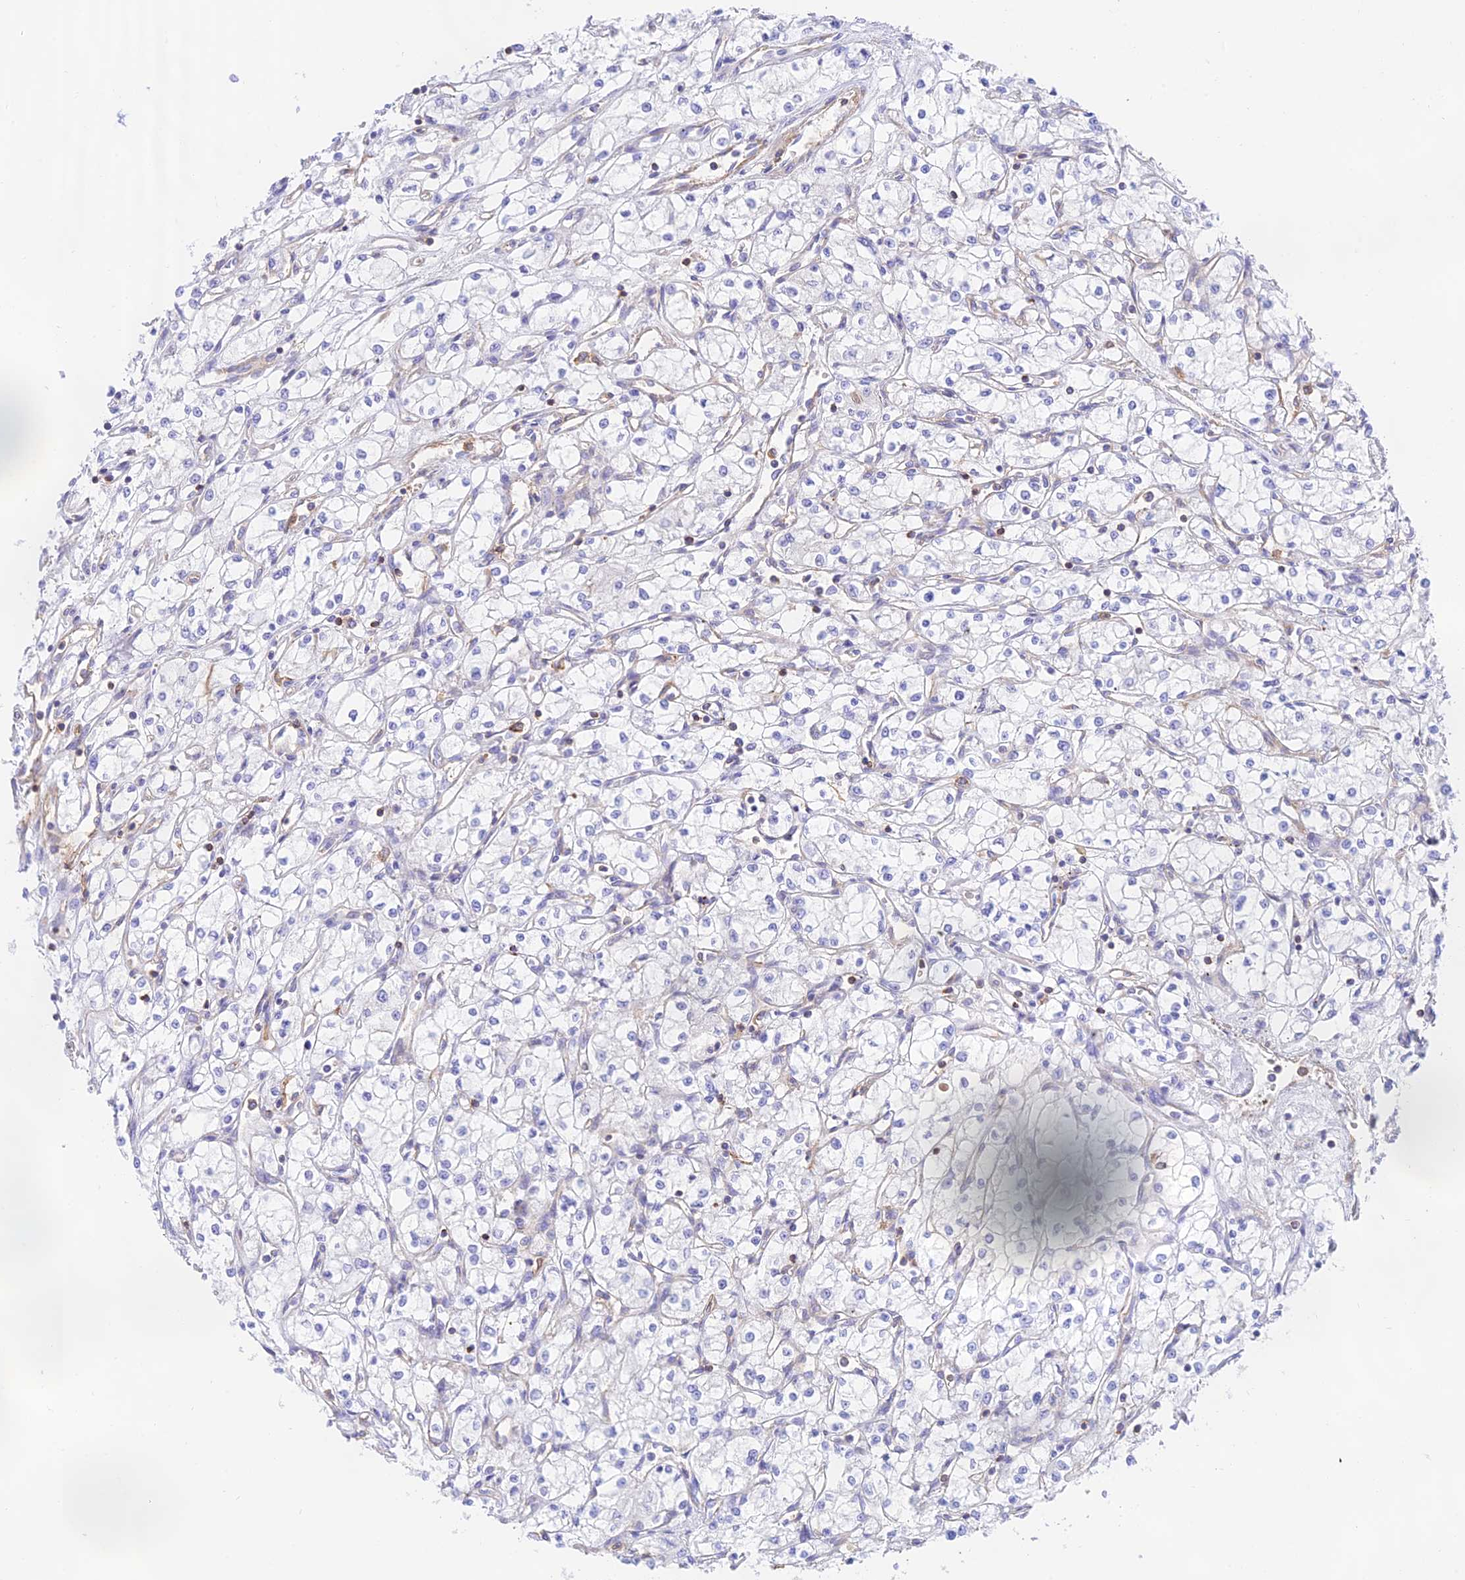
{"staining": {"intensity": "negative", "quantity": "none", "location": "none"}, "tissue": "renal cancer", "cell_type": "Tumor cells", "image_type": "cancer", "snomed": [{"axis": "morphology", "description": "Adenocarcinoma, NOS"}, {"axis": "topography", "description": "Kidney"}], "caption": "A histopathology image of renal cancer stained for a protein displays no brown staining in tumor cells.", "gene": "DENND1C", "patient": {"sex": "male", "age": 59}}